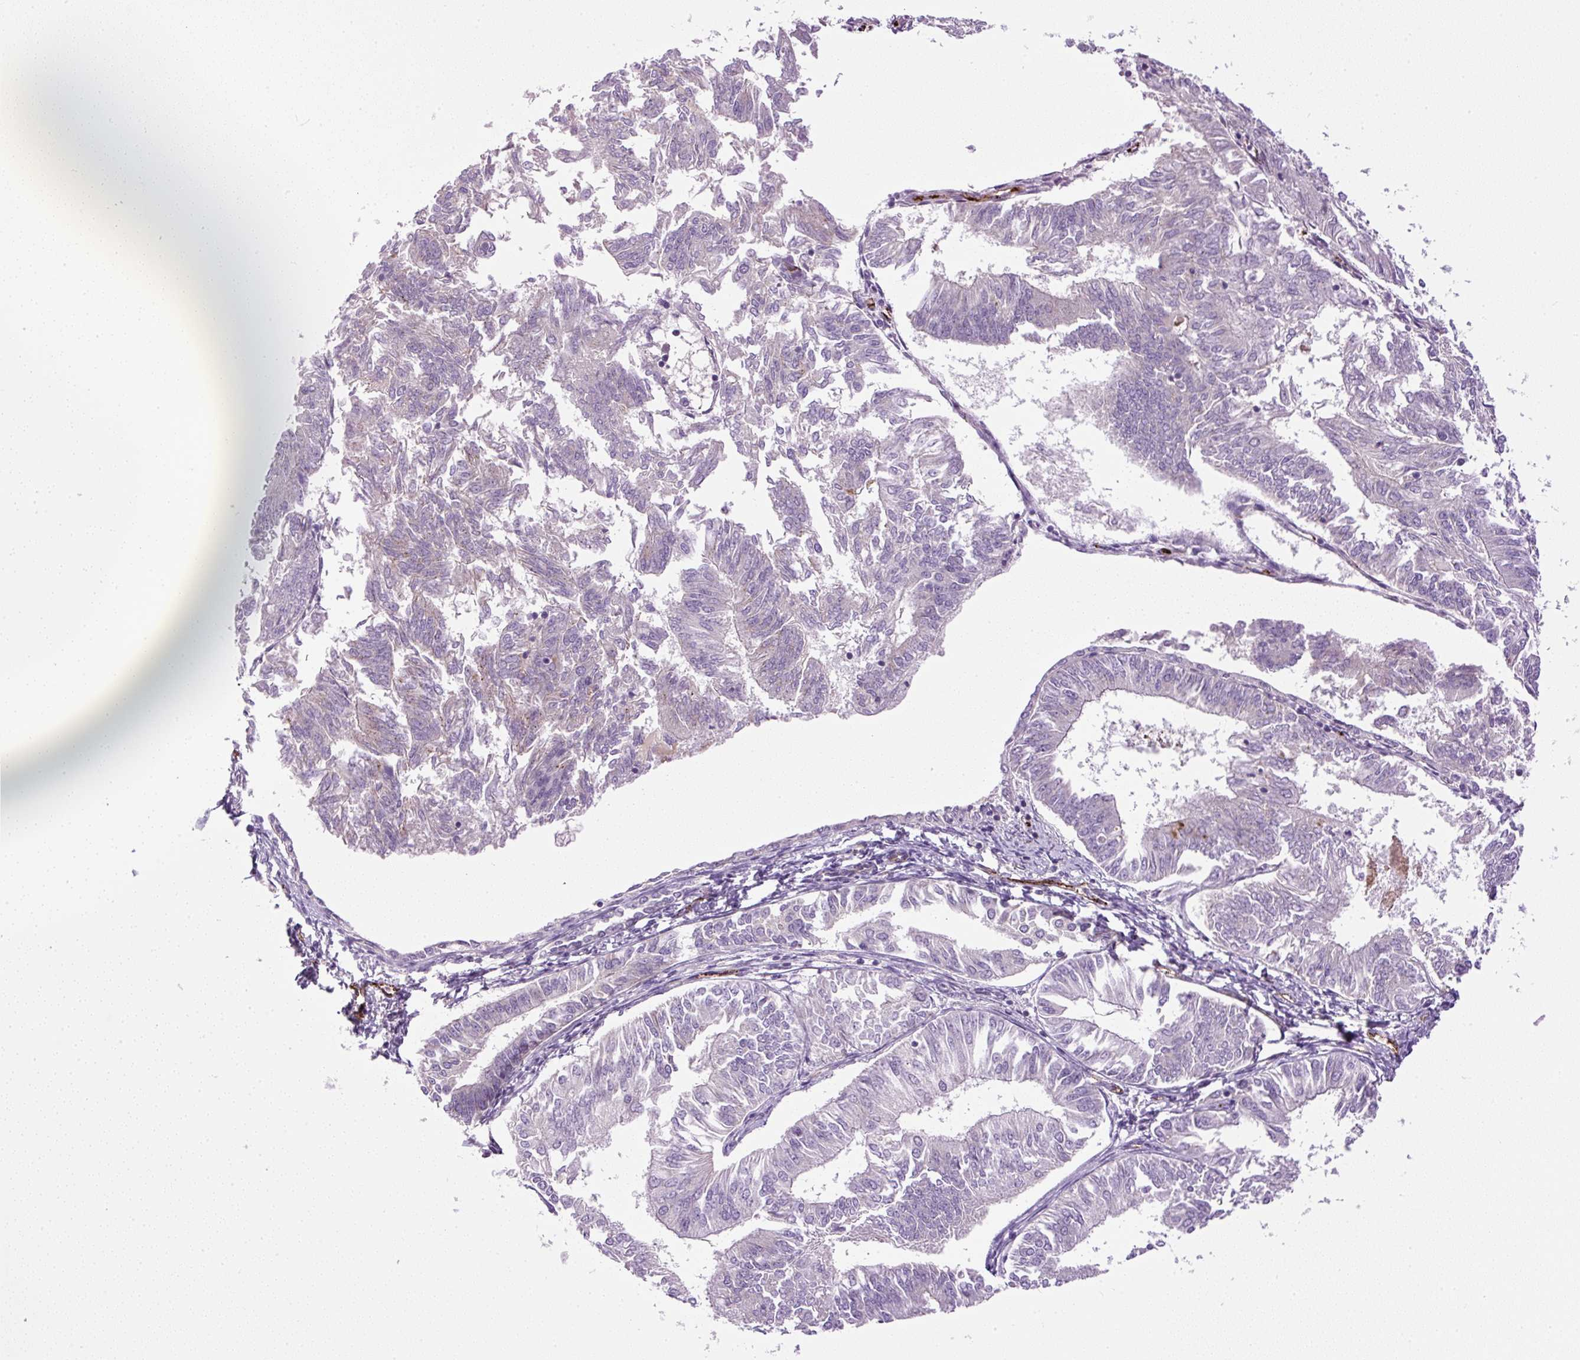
{"staining": {"intensity": "negative", "quantity": "none", "location": "none"}, "tissue": "endometrial cancer", "cell_type": "Tumor cells", "image_type": "cancer", "snomed": [{"axis": "morphology", "description": "Adenocarcinoma, NOS"}, {"axis": "topography", "description": "Endometrium"}], "caption": "A photomicrograph of human adenocarcinoma (endometrial) is negative for staining in tumor cells.", "gene": "LEFTY2", "patient": {"sex": "female", "age": 58}}